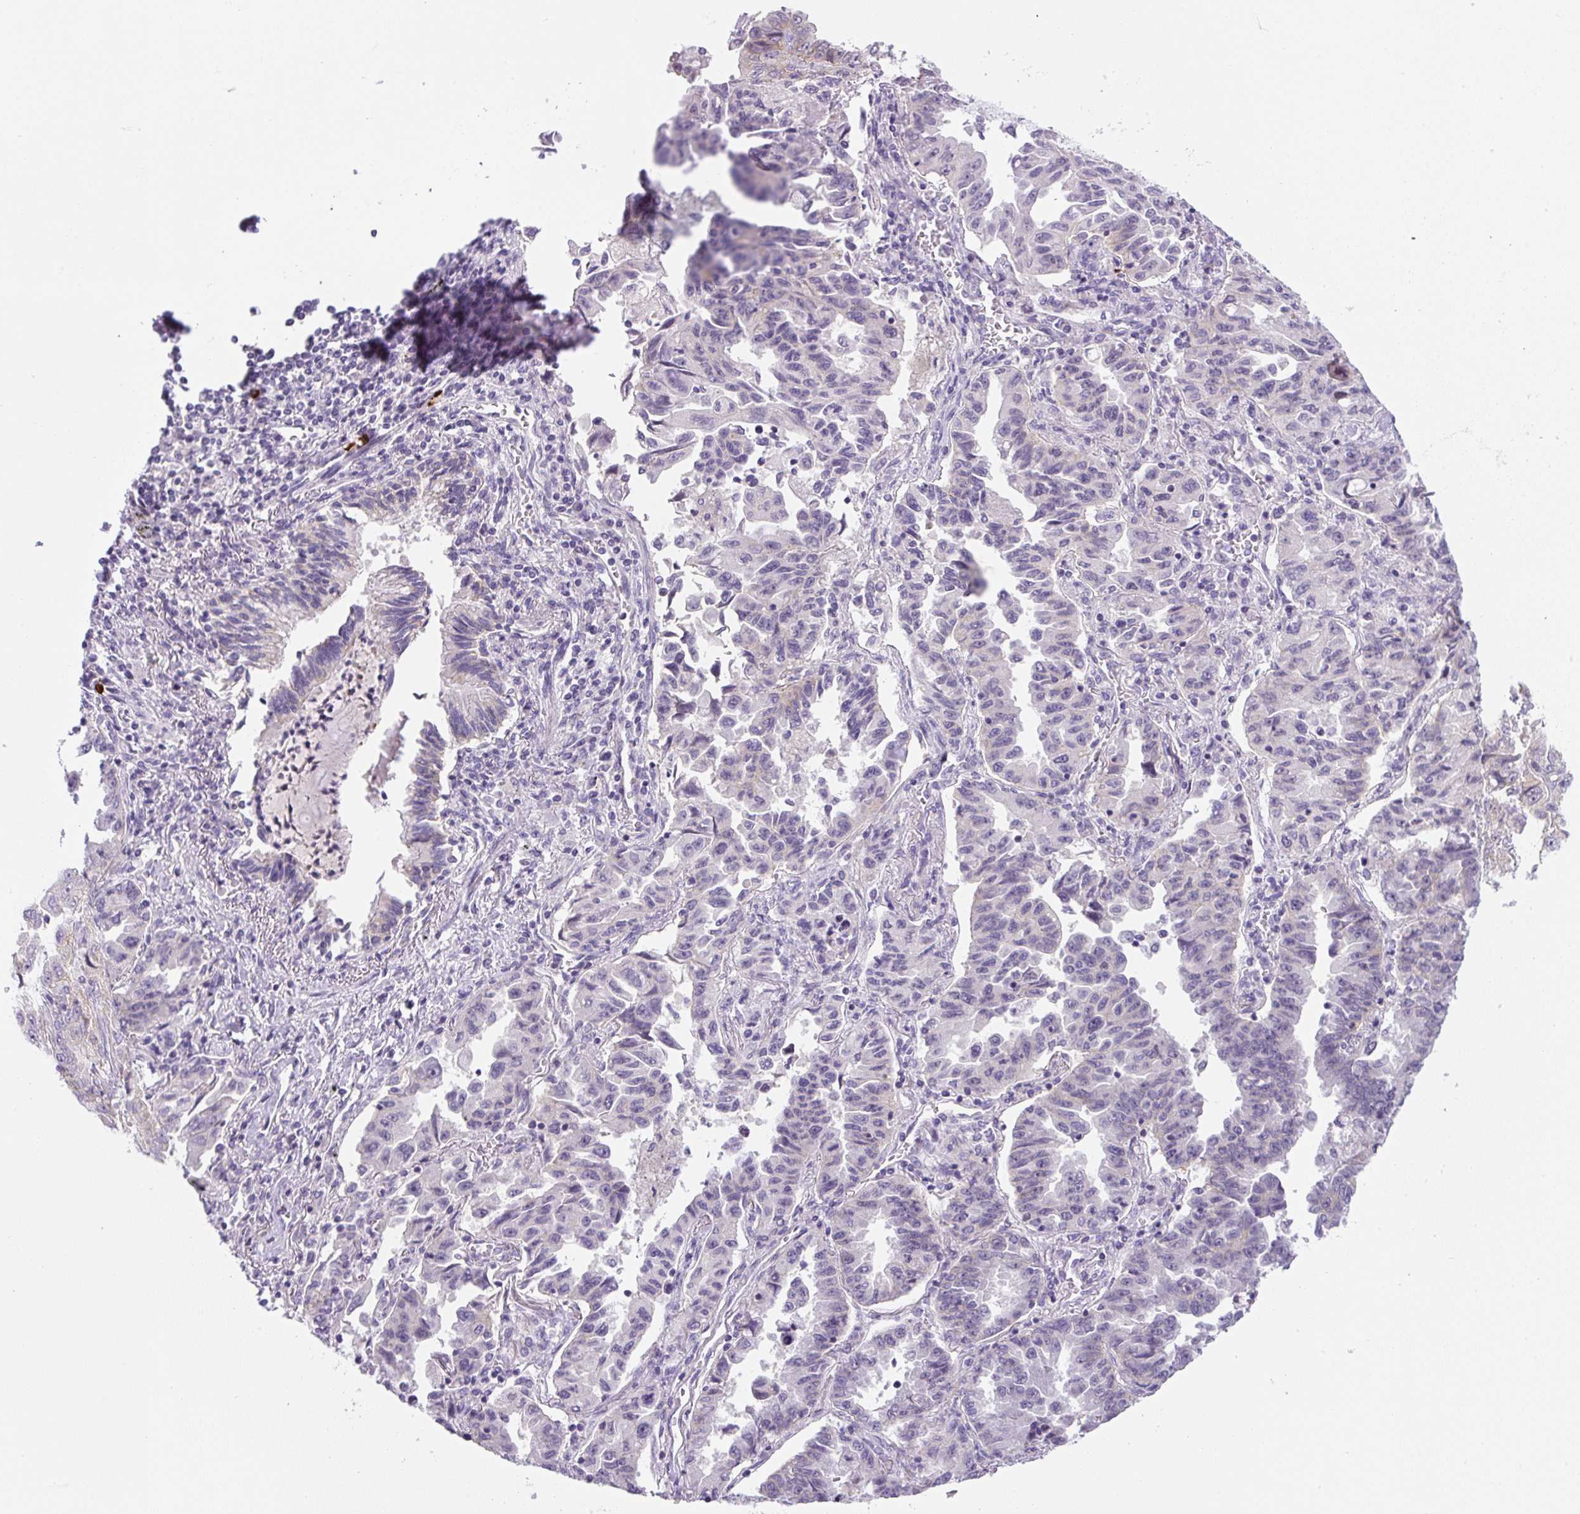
{"staining": {"intensity": "negative", "quantity": "none", "location": "none"}, "tissue": "lung cancer", "cell_type": "Tumor cells", "image_type": "cancer", "snomed": [{"axis": "morphology", "description": "Adenocarcinoma, NOS"}, {"axis": "topography", "description": "Lung"}], "caption": "This is a photomicrograph of immunohistochemistry staining of lung adenocarcinoma, which shows no staining in tumor cells.", "gene": "ADAMTS19", "patient": {"sex": "female", "age": 51}}